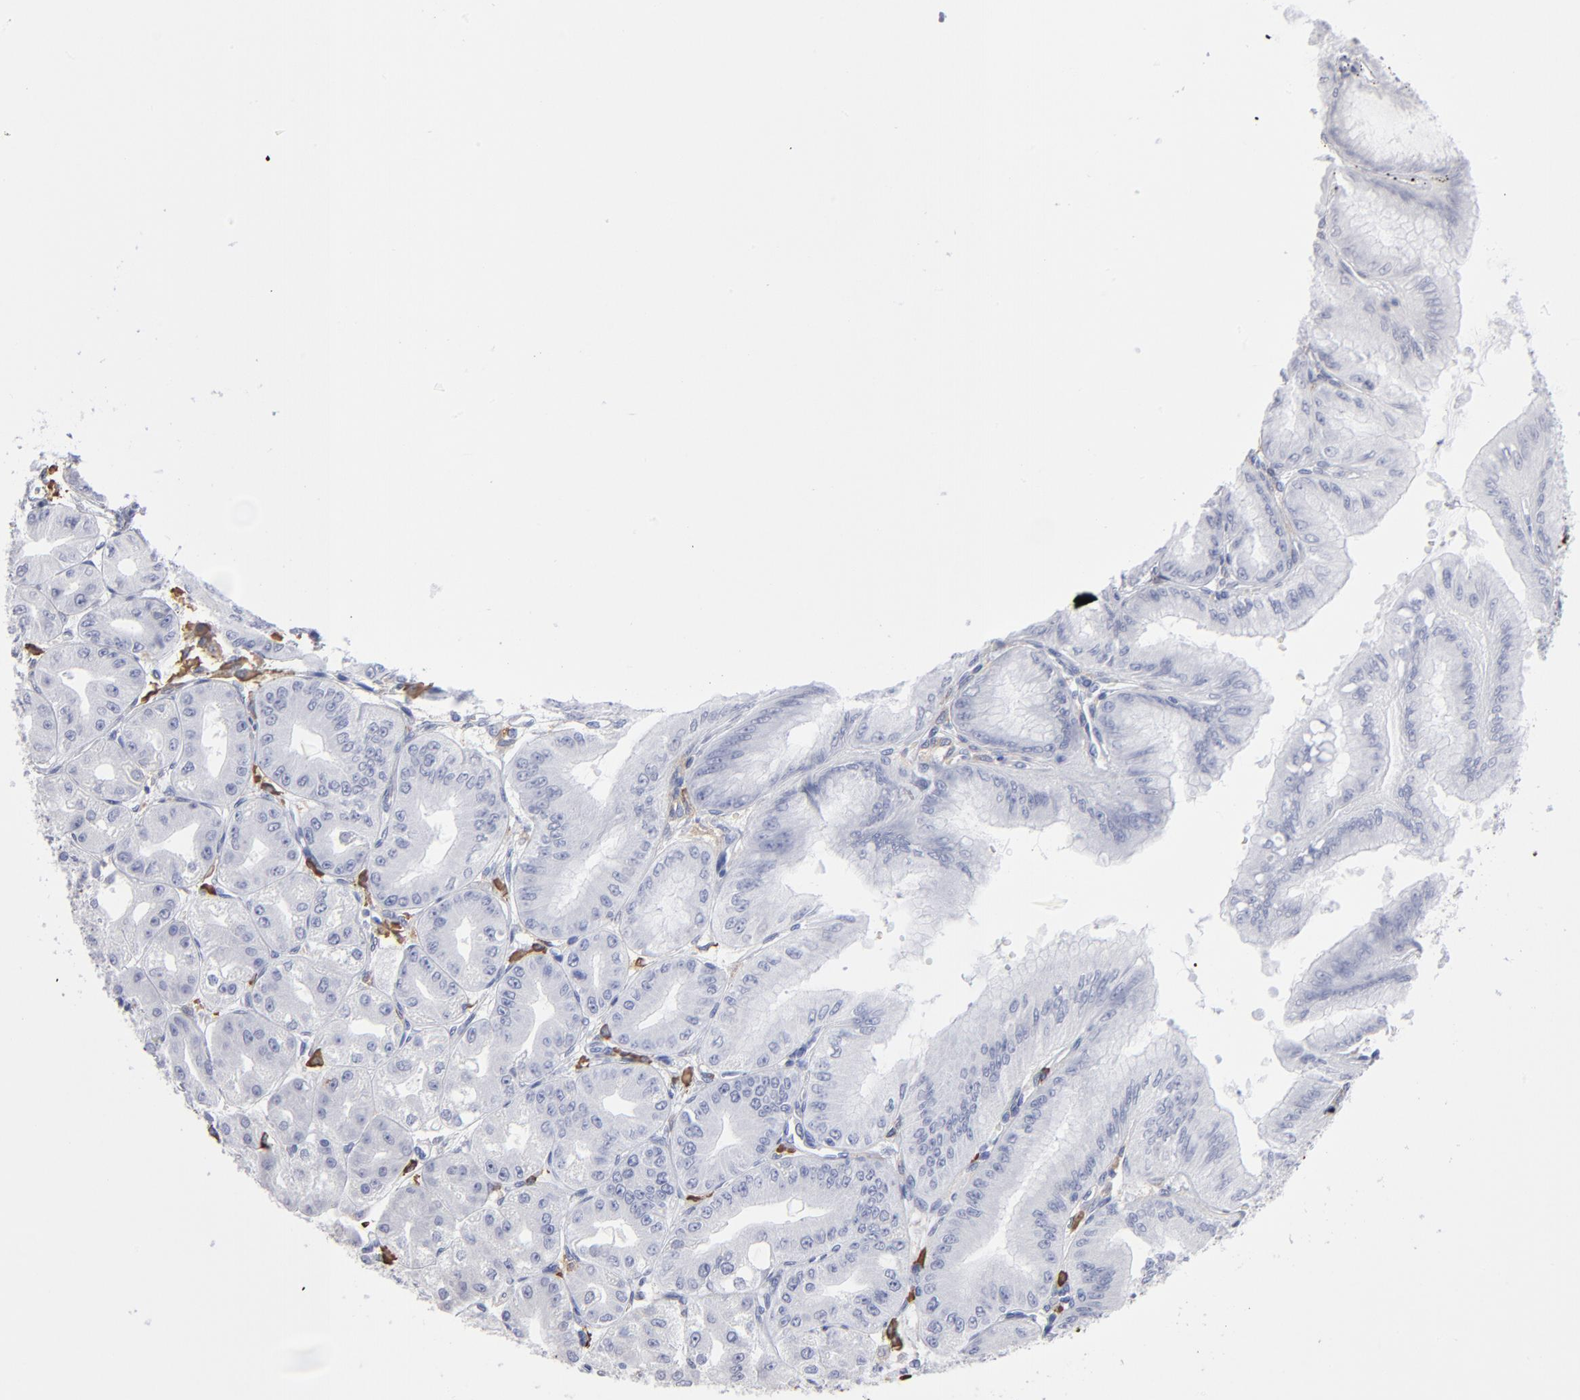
{"staining": {"intensity": "negative", "quantity": "none", "location": "none"}, "tissue": "stomach", "cell_type": "Glandular cells", "image_type": "normal", "snomed": [{"axis": "morphology", "description": "Normal tissue, NOS"}, {"axis": "topography", "description": "Stomach, lower"}], "caption": "A high-resolution photomicrograph shows IHC staining of normal stomach, which displays no significant positivity in glandular cells. (Stains: DAB immunohistochemistry (IHC) with hematoxylin counter stain, Microscopy: brightfield microscopy at high magnification).", "gene": "LAT2", "patient": {"sex": "male", "age": 71}}